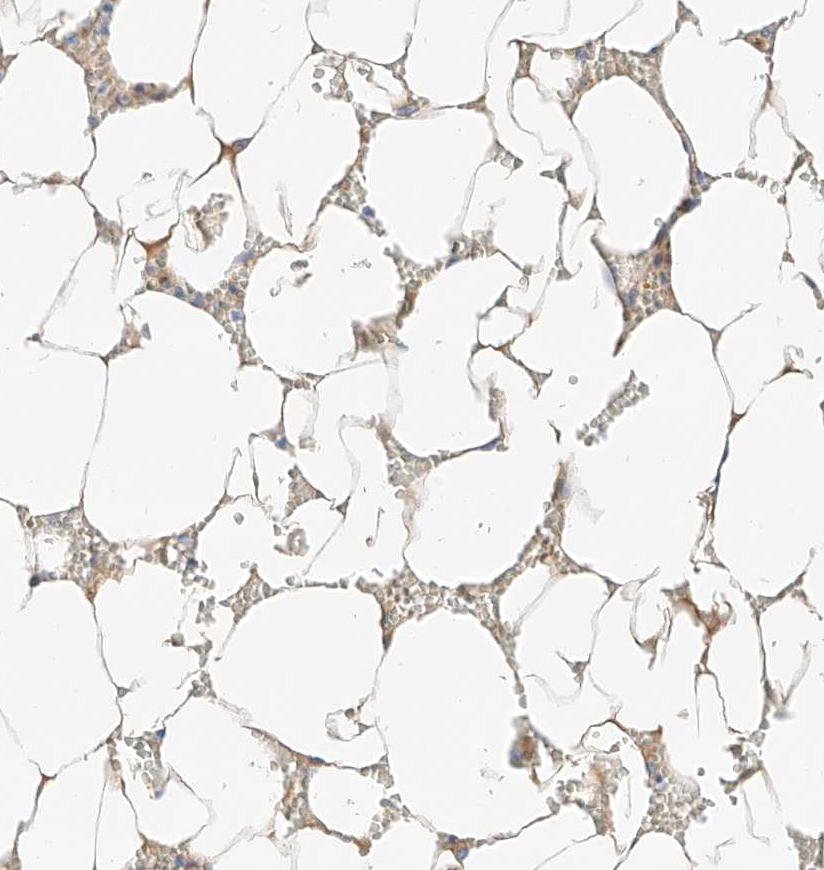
{"staining": {"intensity": "moderate", "quantity": "<25%", "location": "cytoplasmic/membranous"}, "tissue": "bone marrow", "cell_type": "Hematopoietic cells", "image_type": "normal", "snomed": [{"axis": "morphology", "description": "Normal tissue, NOS"}, {"axis": "topography", "description": "Bone marrow"}], "caption": "Protein expression analysis of unremarkable bone marrow demonstrates moderate cytoplasmic/membranous expression in approximately <25% of hematopoietic cells.", "gene": "MAP7", "patient": {"sex": "male", "age": 70}}